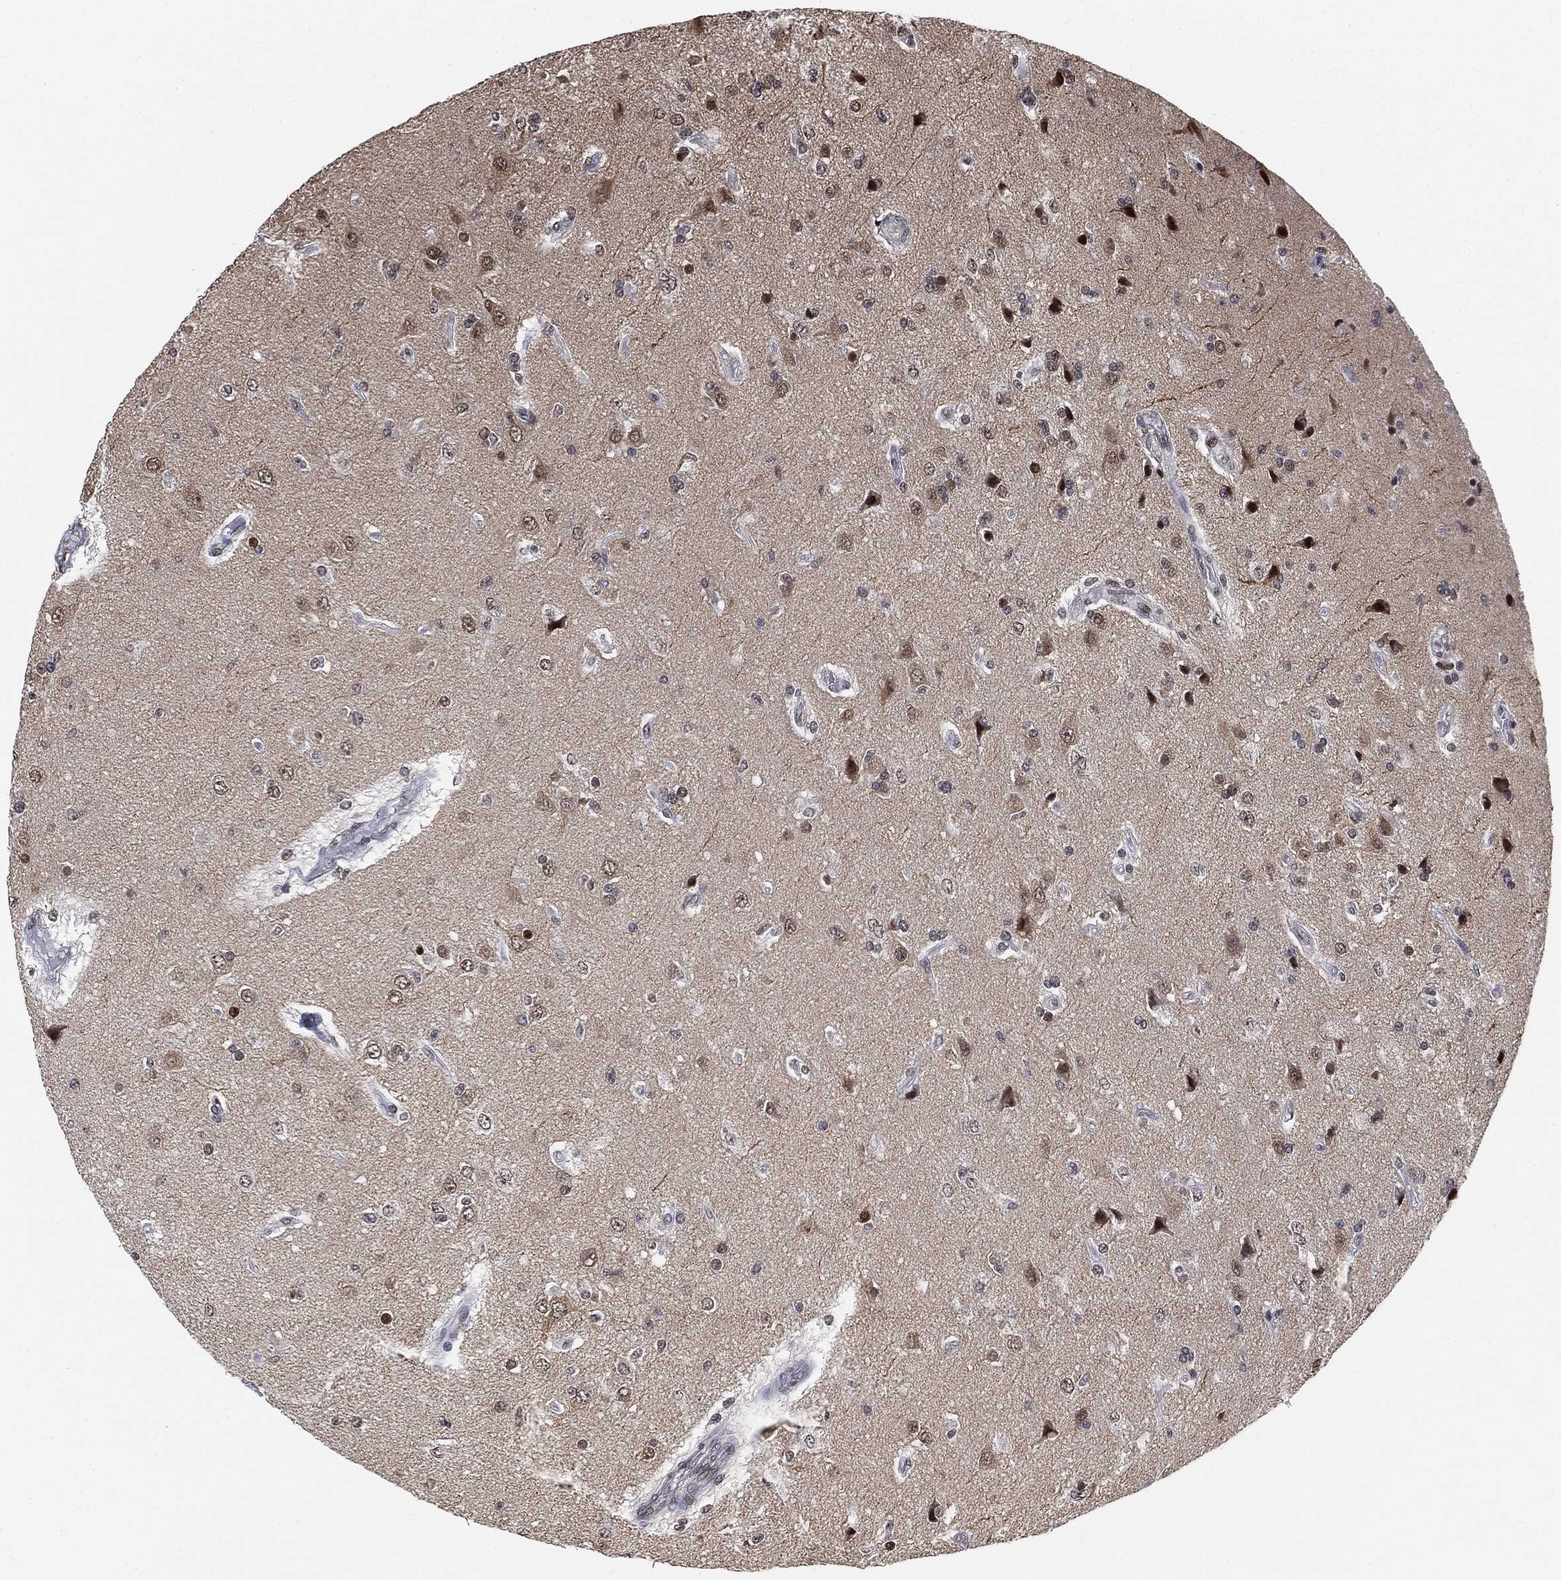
{"staining": {"intensity": "moderate", "quantity": "<25%", "location": "nuclear"}, "tissue": "glioma", "cell_type": "Tumor cells", "image_type": "cancer", "snomed": [{"axis": "morphology", "description": "Glioma, malignant, High grade"}, {"axis": "topography", "description": "Brain"}], "caption": "Tumor cells exhibit moderate nuclear positivity in approximately <25% of cells in glioma. (Stains: DAB (3,3'-diaminobenzidine) in brown, nuclei in blue, Microscopy: brightfield microscopy at high magnification).", "gene": "ZSCAN30", "patient": {"sex": "male", "age": 56}}